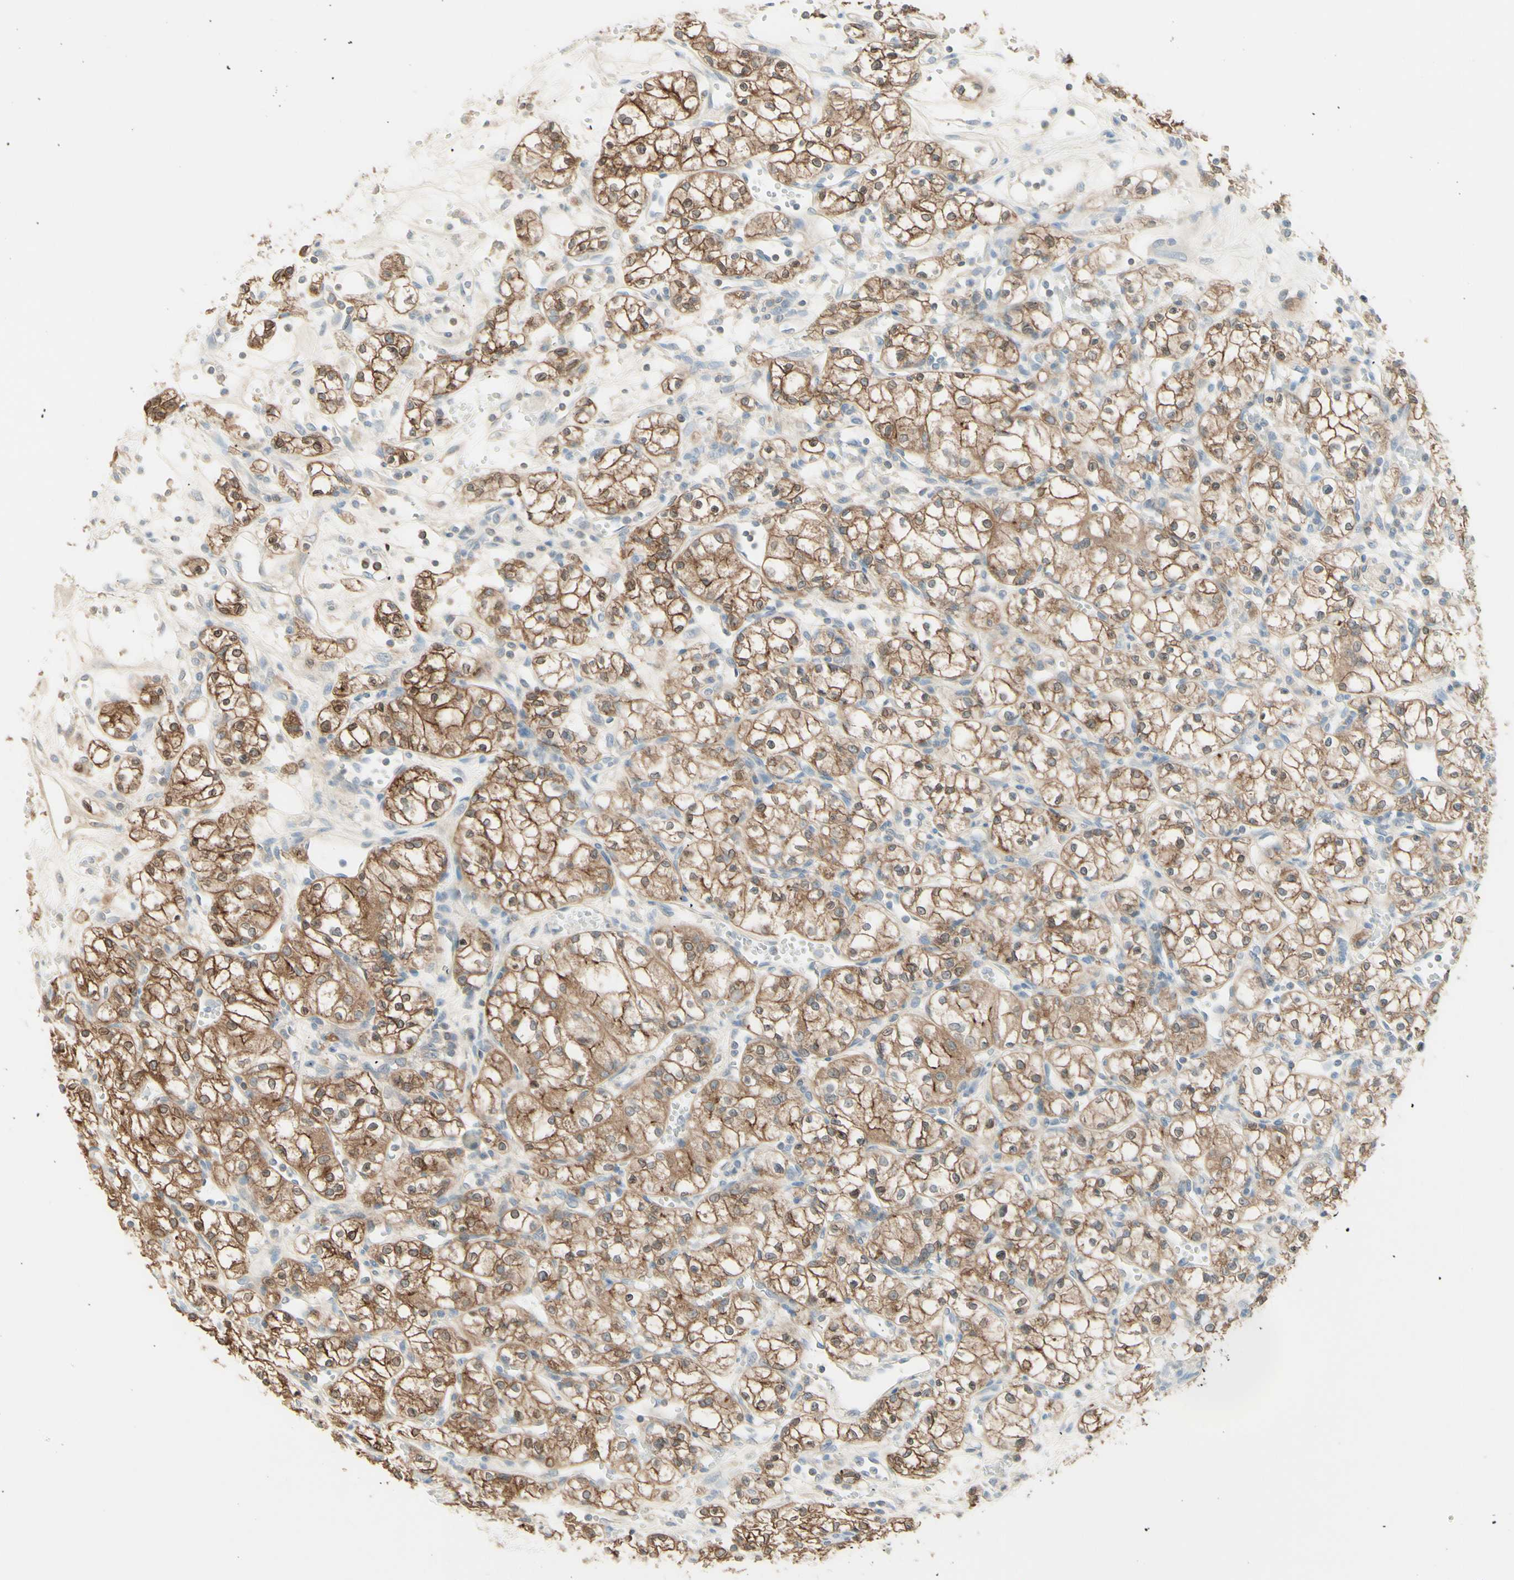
{"staining": {"intensity": "moderate", "quantity": ">75%", "location": "cytoplasmic/membranous"}, "tissue": "renal cancer", "cell_type": "Tumor cells", "image_type": "cancer", "snomed": [{"axis": "morphology", "description": "Normal tissue, NOS"}, {"axis": "morphology", "description": "Adenocarcinoma, NOS"}, {"axis": "topography", "description": "Kidney"}], "caption": "Protein expression analysis of human renal adenocarcinoma reveals moderate cytoplasmic/membranous positivity in approximately >75% of tumor cells. (DAB IHC, brown staining for protein, blue staining for nuclei).", "gene": "MTM1", "patient": {"sex": "male", "age": 59}}